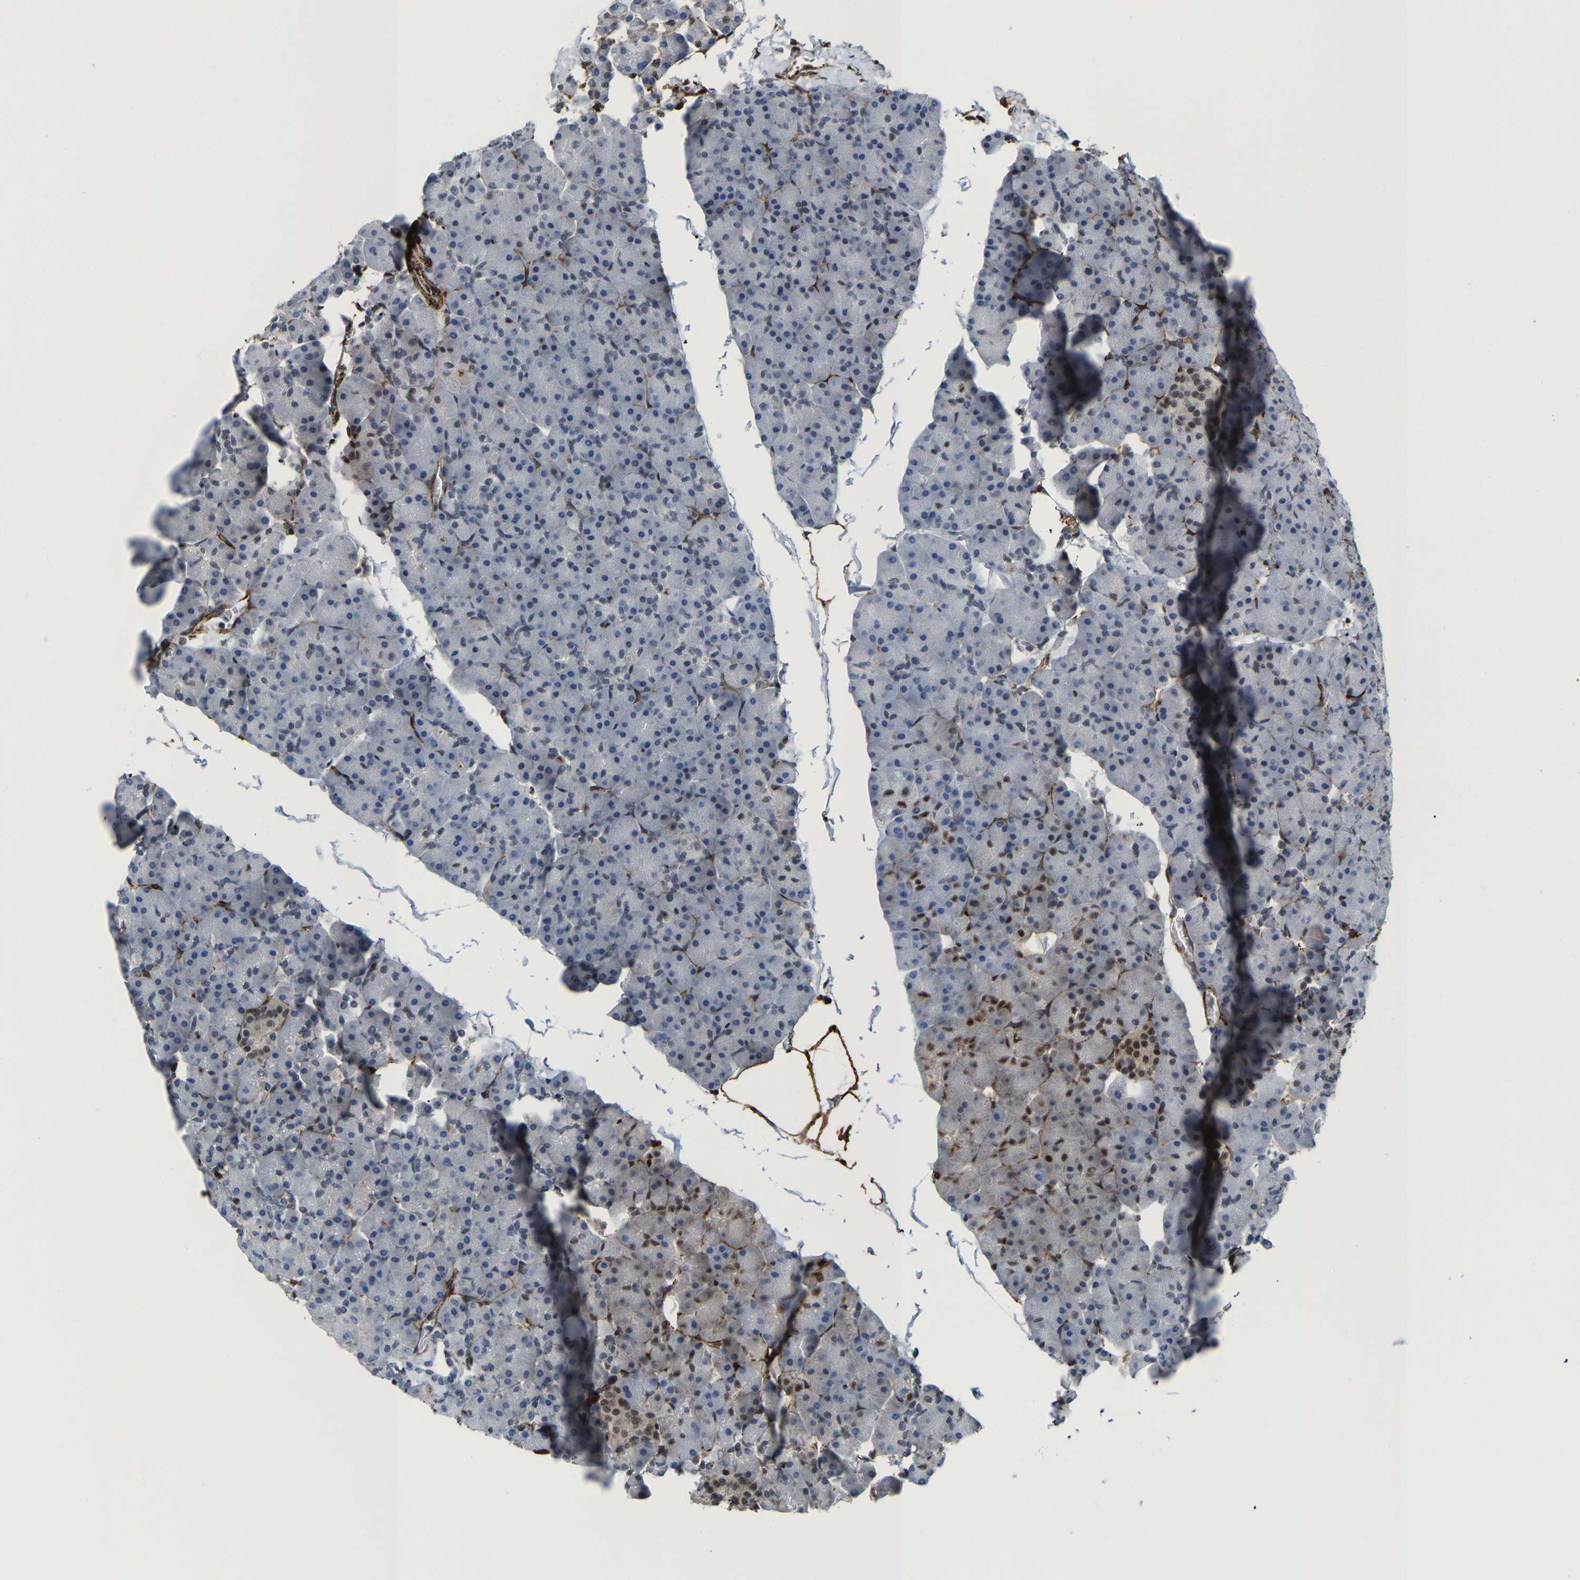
{"staining": {"intensity": "strong", "quantity": "<25%", "location": "nuclear"}, "tissue": "pancreas", "cell_type": "Exocrine glandular cells", "image_type": "normal", "snomed": [{"axis": "morphology", "description": "Normal tissue, NOS"}, {"axis": "topography", "description": "Pancreas"}], "caption": "The photomicrograph exhibits immunohistochemical staining of normal pancreas. There is strong nuclear positivity is appreciated in approximately <25% of exocrine glandular cells. The staining was performed using DAB (3,3'-diaminobenzidine), with brown indicating positive protein expression. Nuclei are stained blue with hematoxylin.", "gene": "DDX5", "patient": {"sex": "male", "age": 35}}